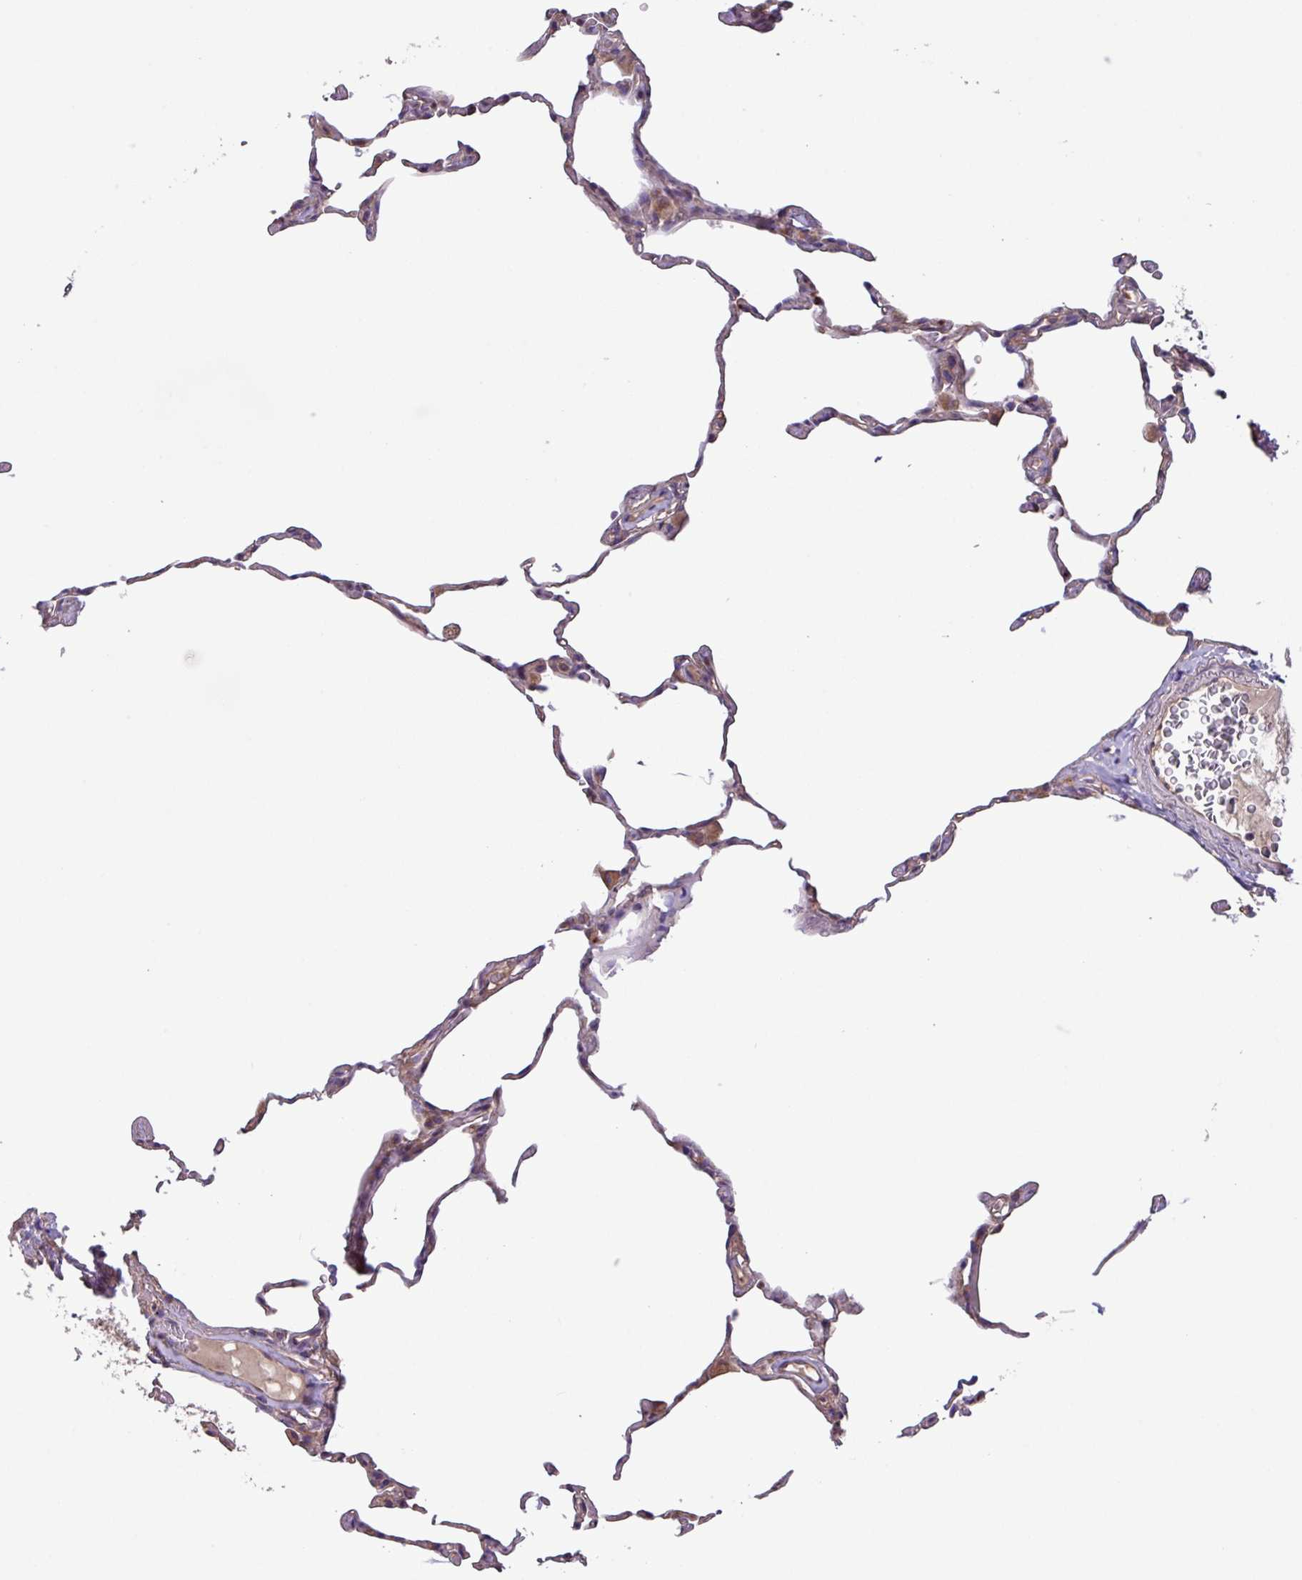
{"staining": {"intensity": "weak", "quantity": "<25%", "location": "cytoplasmic/membranous"}, "tissue": "lung", "cell_type": "Alveolar cells", "image_type": "normal", "snomed": [{"axis": "morphology", "description": "Normal tissue, NOS"}, {"axis": "topography", "description": "Lung"}], "caption": "This is an IHC photomicrograph of benign human lung. There is no staining in alveolar cells.", "gene": "PTPRQ", "patient": {"sex": "female", "age": 57}}